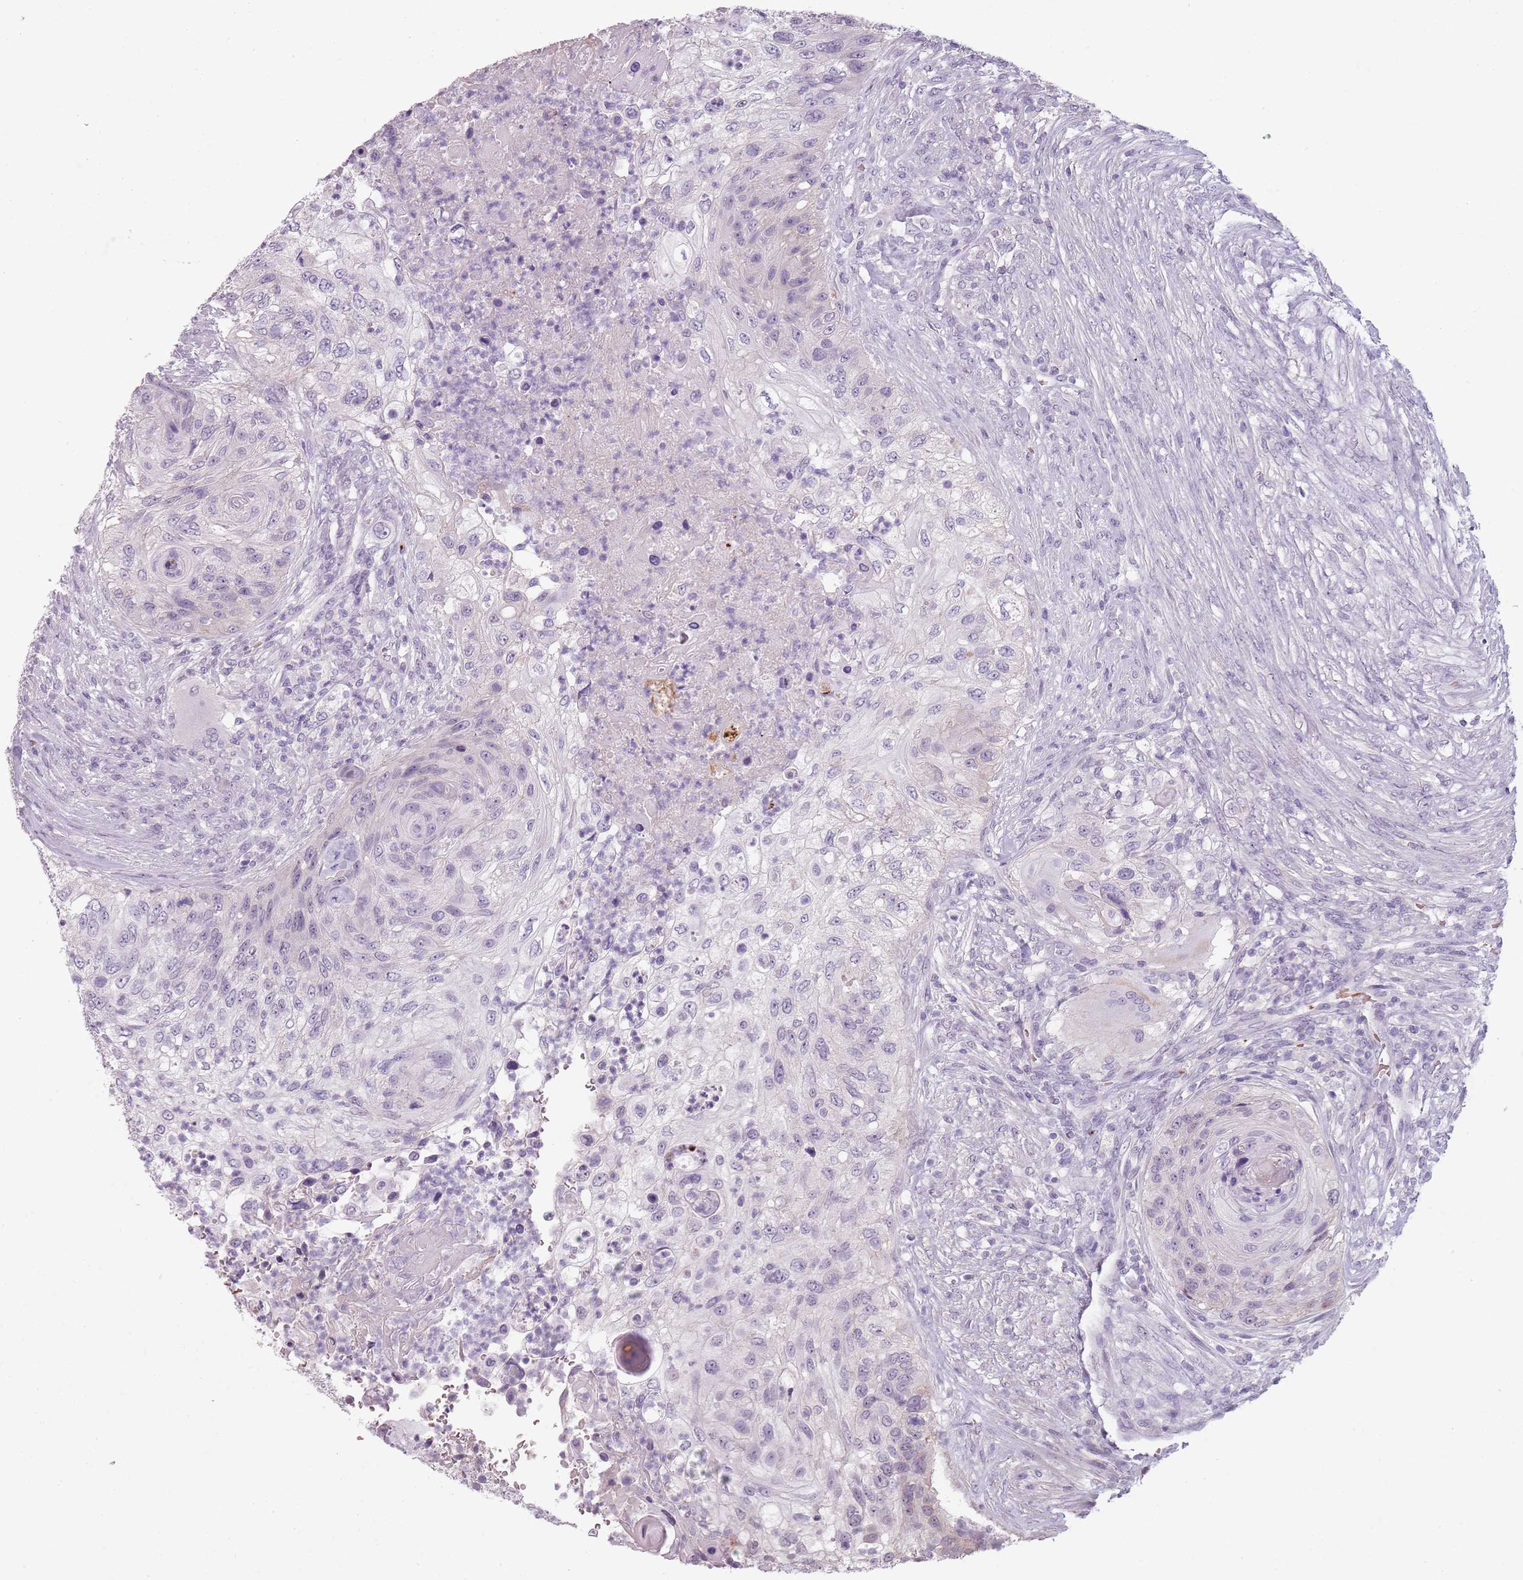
{"staining": {"intensity": "negative", "quantity": "none", "location": "none"}, "tissue": "urothelial cancer", "cell_type": "Tumor cells", "image_type": "cancer", "snomed": [{"axis": "morphology", "description": "Urothelial carcinoma, High grade"}, {"axis": "topography", "description": "Urinary bladder"}], "caption": "Tumor cells are negative for protein expression in human urothelial cancer. The staining was performed using DAB to visualize the protein expression in brown, while the nuclei were stained in blue with hematoxylin (Magnification: 20x).", "gene": "PIEZO1", "patient": {"sex": "female", "age": 60}}